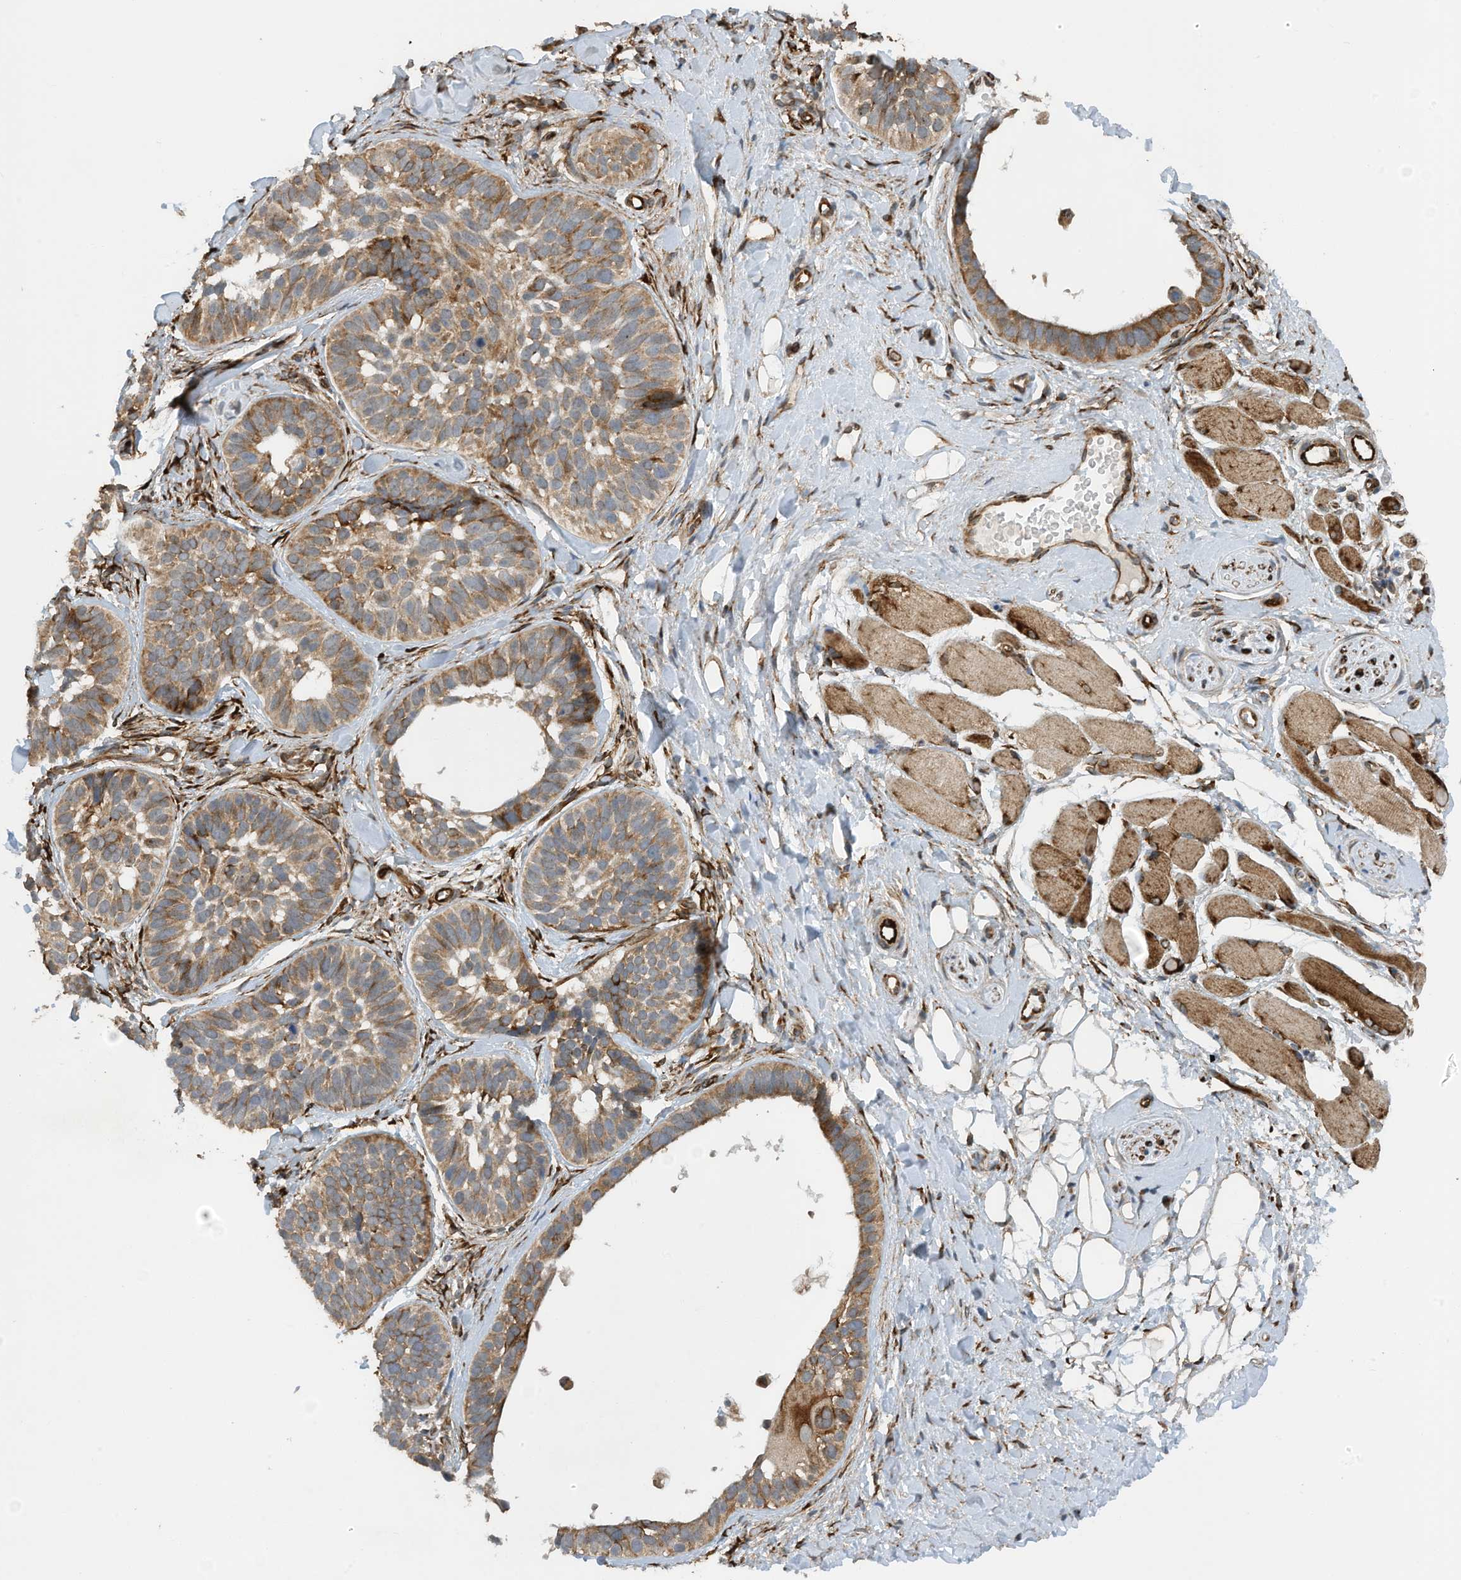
{"staining": {"intensity": "moderate", "quantity": ">75%", "location": "cytoplasmic/membranous"}, "tissue": "skin cancer", "cell_type": "Tumor cells", "image_type": "cancer", "snomed": [{"axis": "morphology", "description": "Basal cell carcinoma"}, {"axis": "topography", "description": "Skin"}], "caption": "Human skin basal cell carcinoma stained for a protein (brown) demonstrates moderate cytoplasmic/membranous positive positivity in approximately >75% of tumor cells.", "gene": "ZBTB45", "patient": {"sex": "male", "age": 62}}